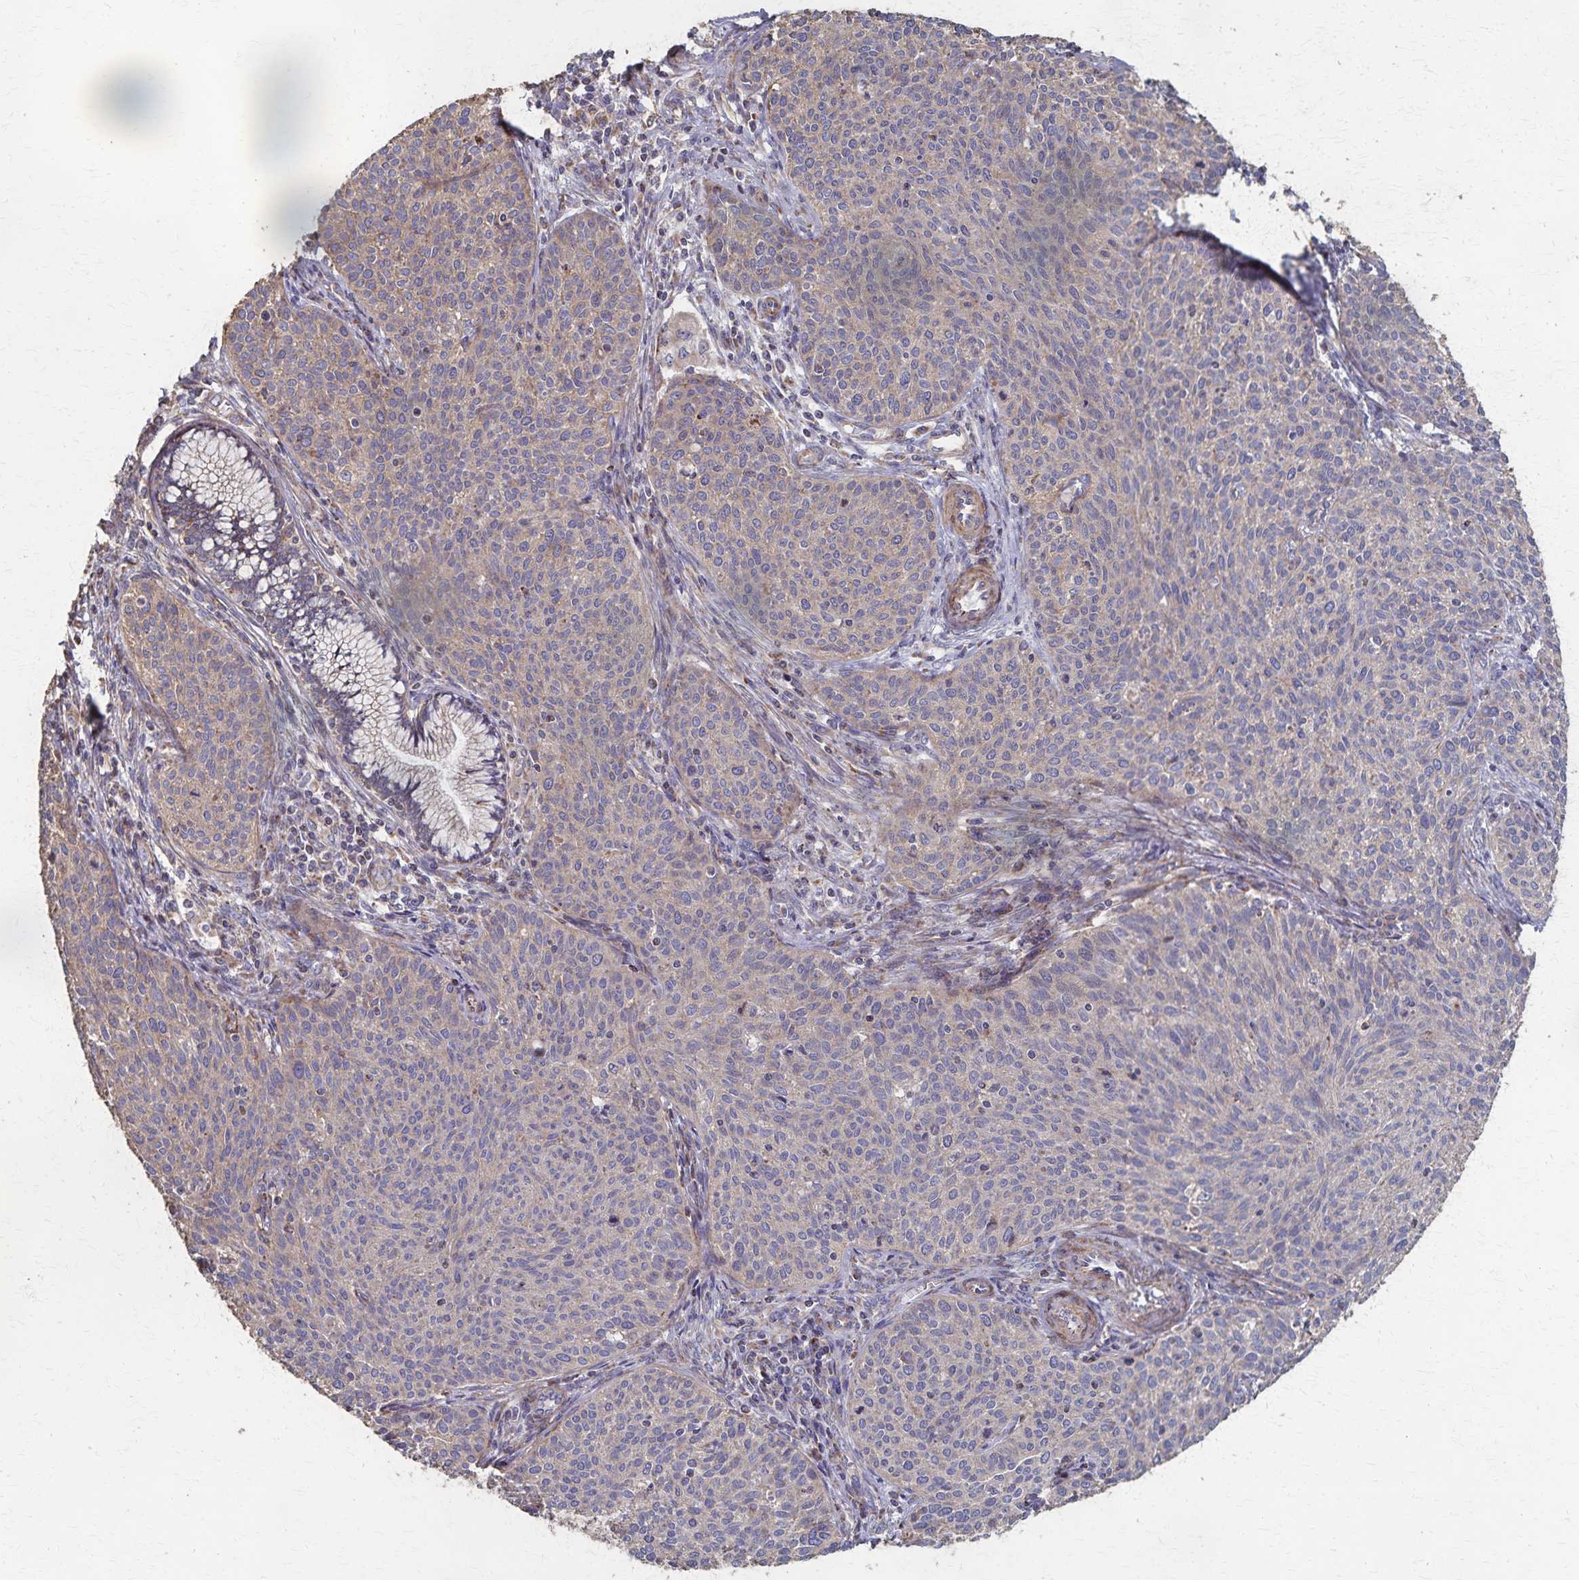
{"staining": {"intensity": "weak", "quantity": "25%-75%", "location": "cytoplasmic/membranous"}, "tissue": "cervical cancer", "cell_type": "Tumor cells", "image_type": "cancer", "snomed": [{"axis": "morphology", "description": "Squamous cell carcinoma, NOS"}, {"axis": "topography", "description": "Cervix"}], "caption": "Tumor cells reveal weak cytoplasmic/membranous positivity in approximately 25%-75% of cells in cervical cancer (squamous cell carcinoma).", "gene": "PGAP2", "patient": {"sex": "female", "age": 38}}